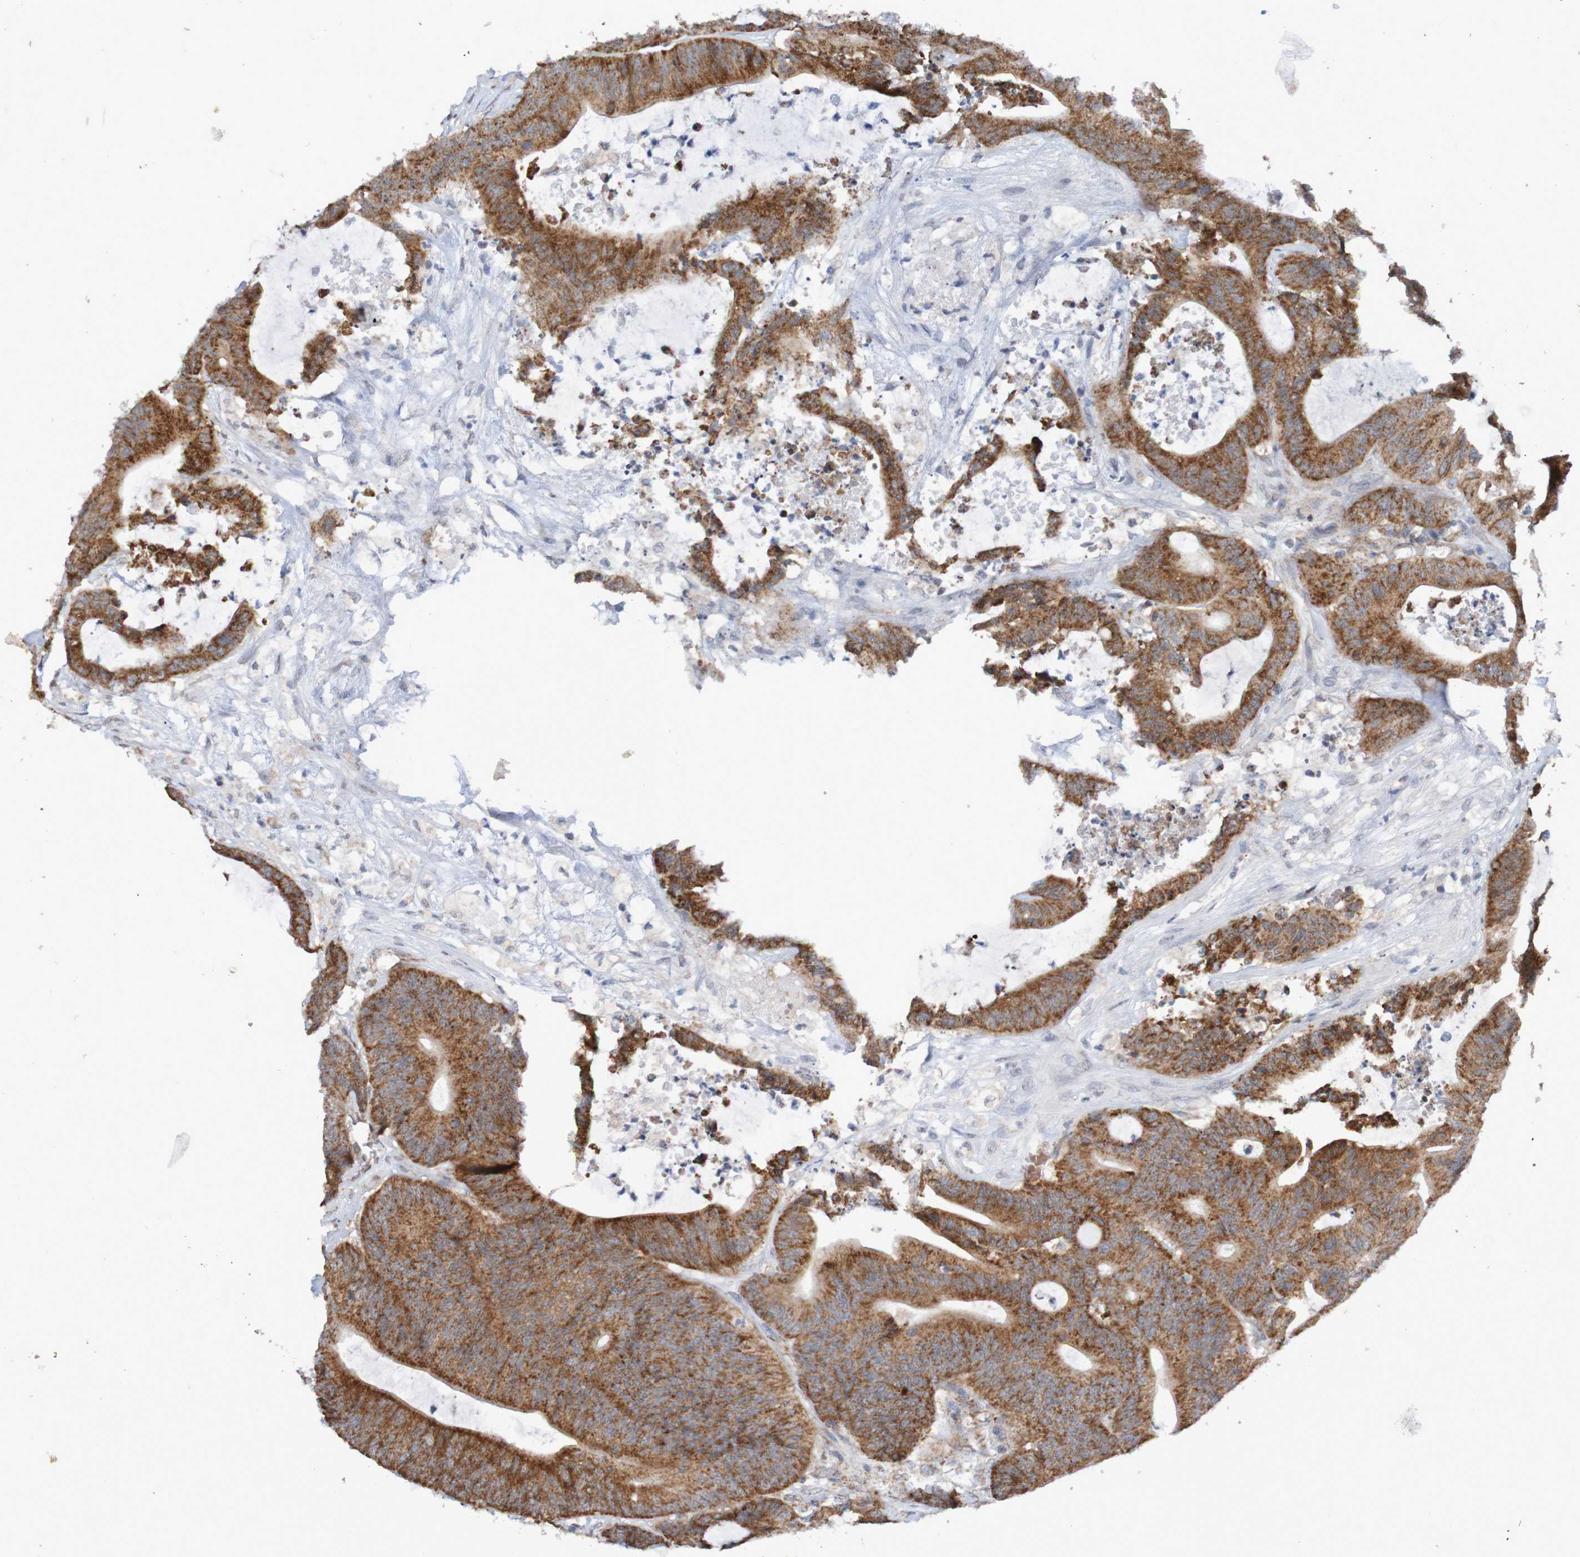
{"staining": {"intensity": "strong", "quantity": ">75%", "location": "cytoplasmic/membranous"}, "tissue": "colorectal cancer", "cell_type": "Tumor cells", "image_type": "cancer", "snomed": [{"axis": "morphology", "description": "Adenocarcinoma, NOS"}, {"axis": "topography", "description": "Colon"}], "caption": "This micrograph reveals colorectal adenocarcinoma stained with IHC to label a protein in brown. The cytoplasmic/membranous of tumor cells show strong positivity for the protein. Nuclei are counter-stained blue.", "gene": "DVL1", "patient": {"sex": "female", "age": 84}}